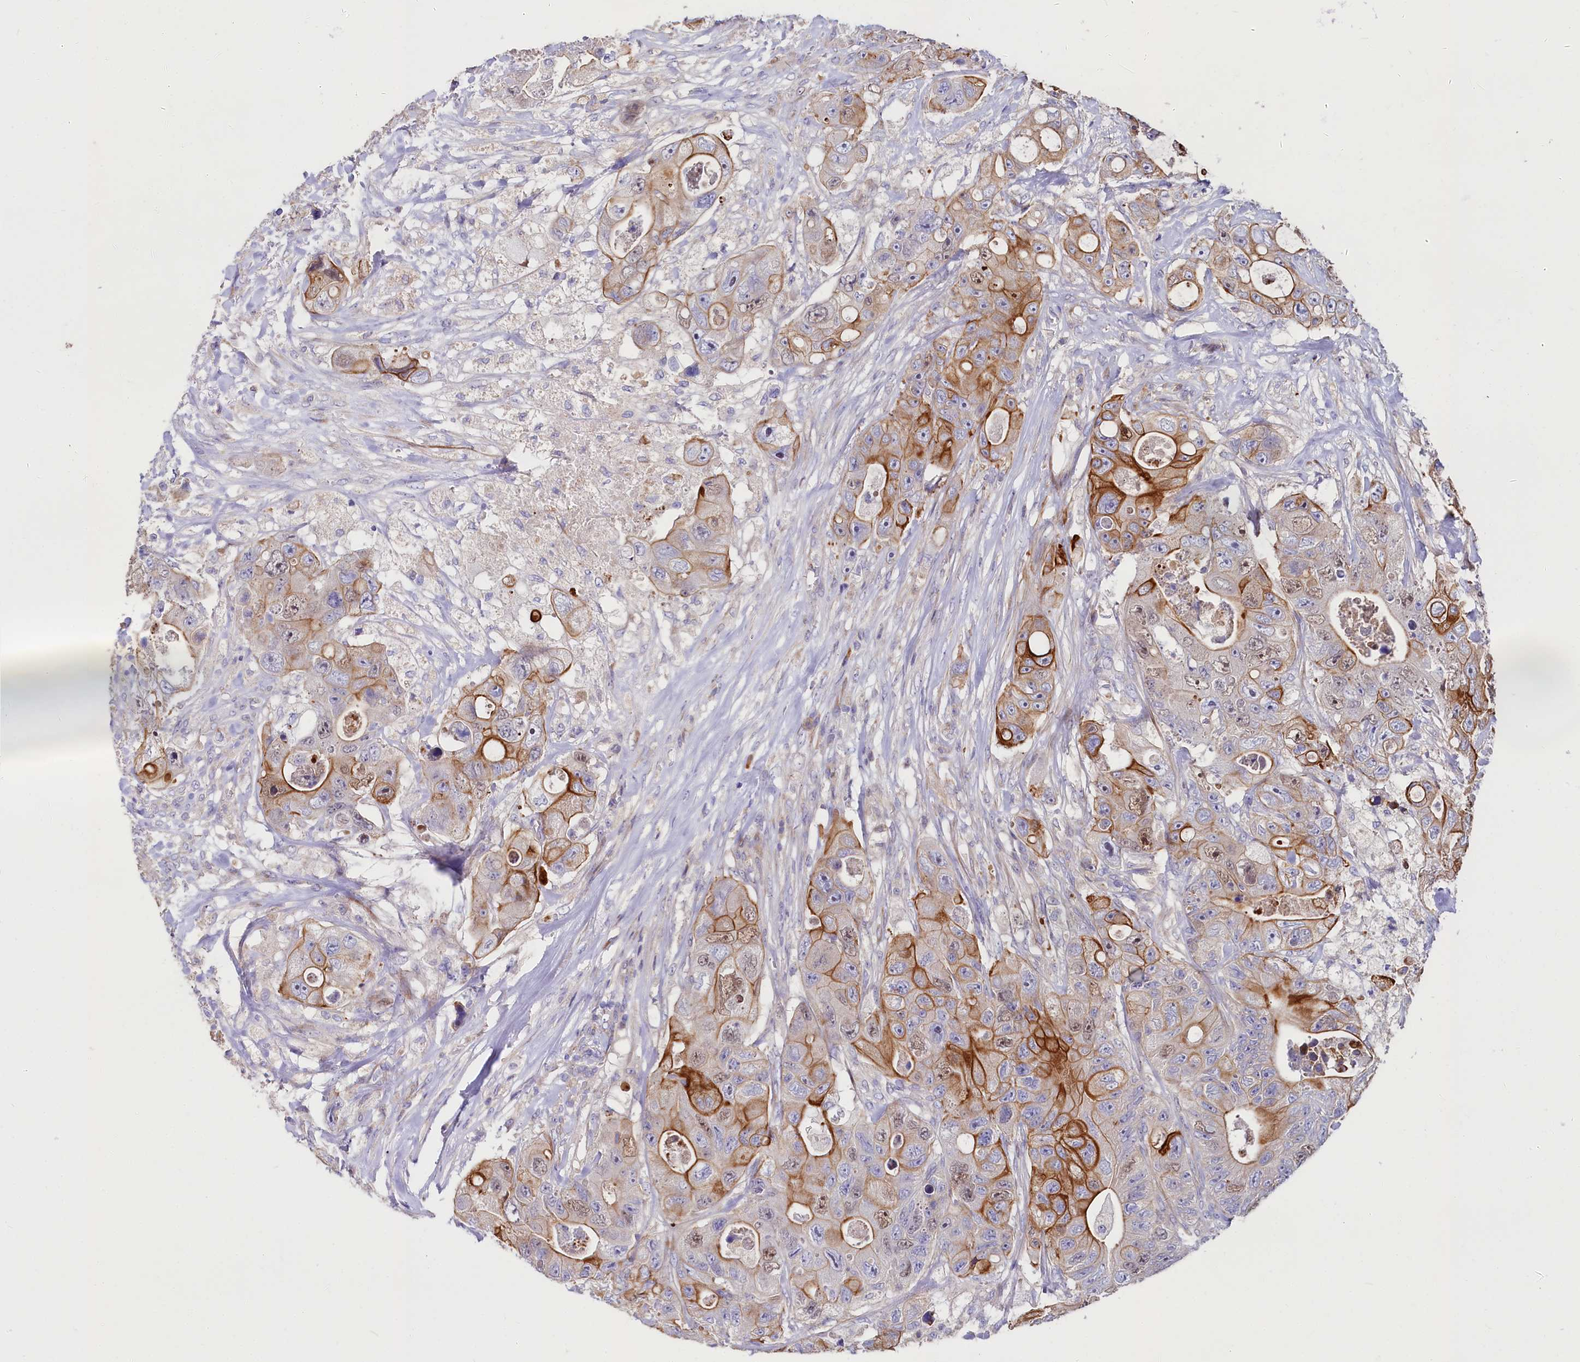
{"staining": {"intensity": "strong", "quantity": "25%-75%", "location": "cytoplasmic/membranous"}, "tissue": "colorectal cancer", "cell_type": "Tumor cells", "image_type": "cancer", "snomed": [{"axis": "morphology", "description": "Adenocarcinoma, NOS"}, {"axis": "topography", "description": "Colon"}], "caption": "The photomicrograph displays immunohistochemical staining of colorectal adenocarcinoma. There is strong cytoplasmic/membranous expression is appreciated in about 25%-75% of tumor cells.", "gene": "WNT8A", "patient": {"sex": "female", "age": 46}}